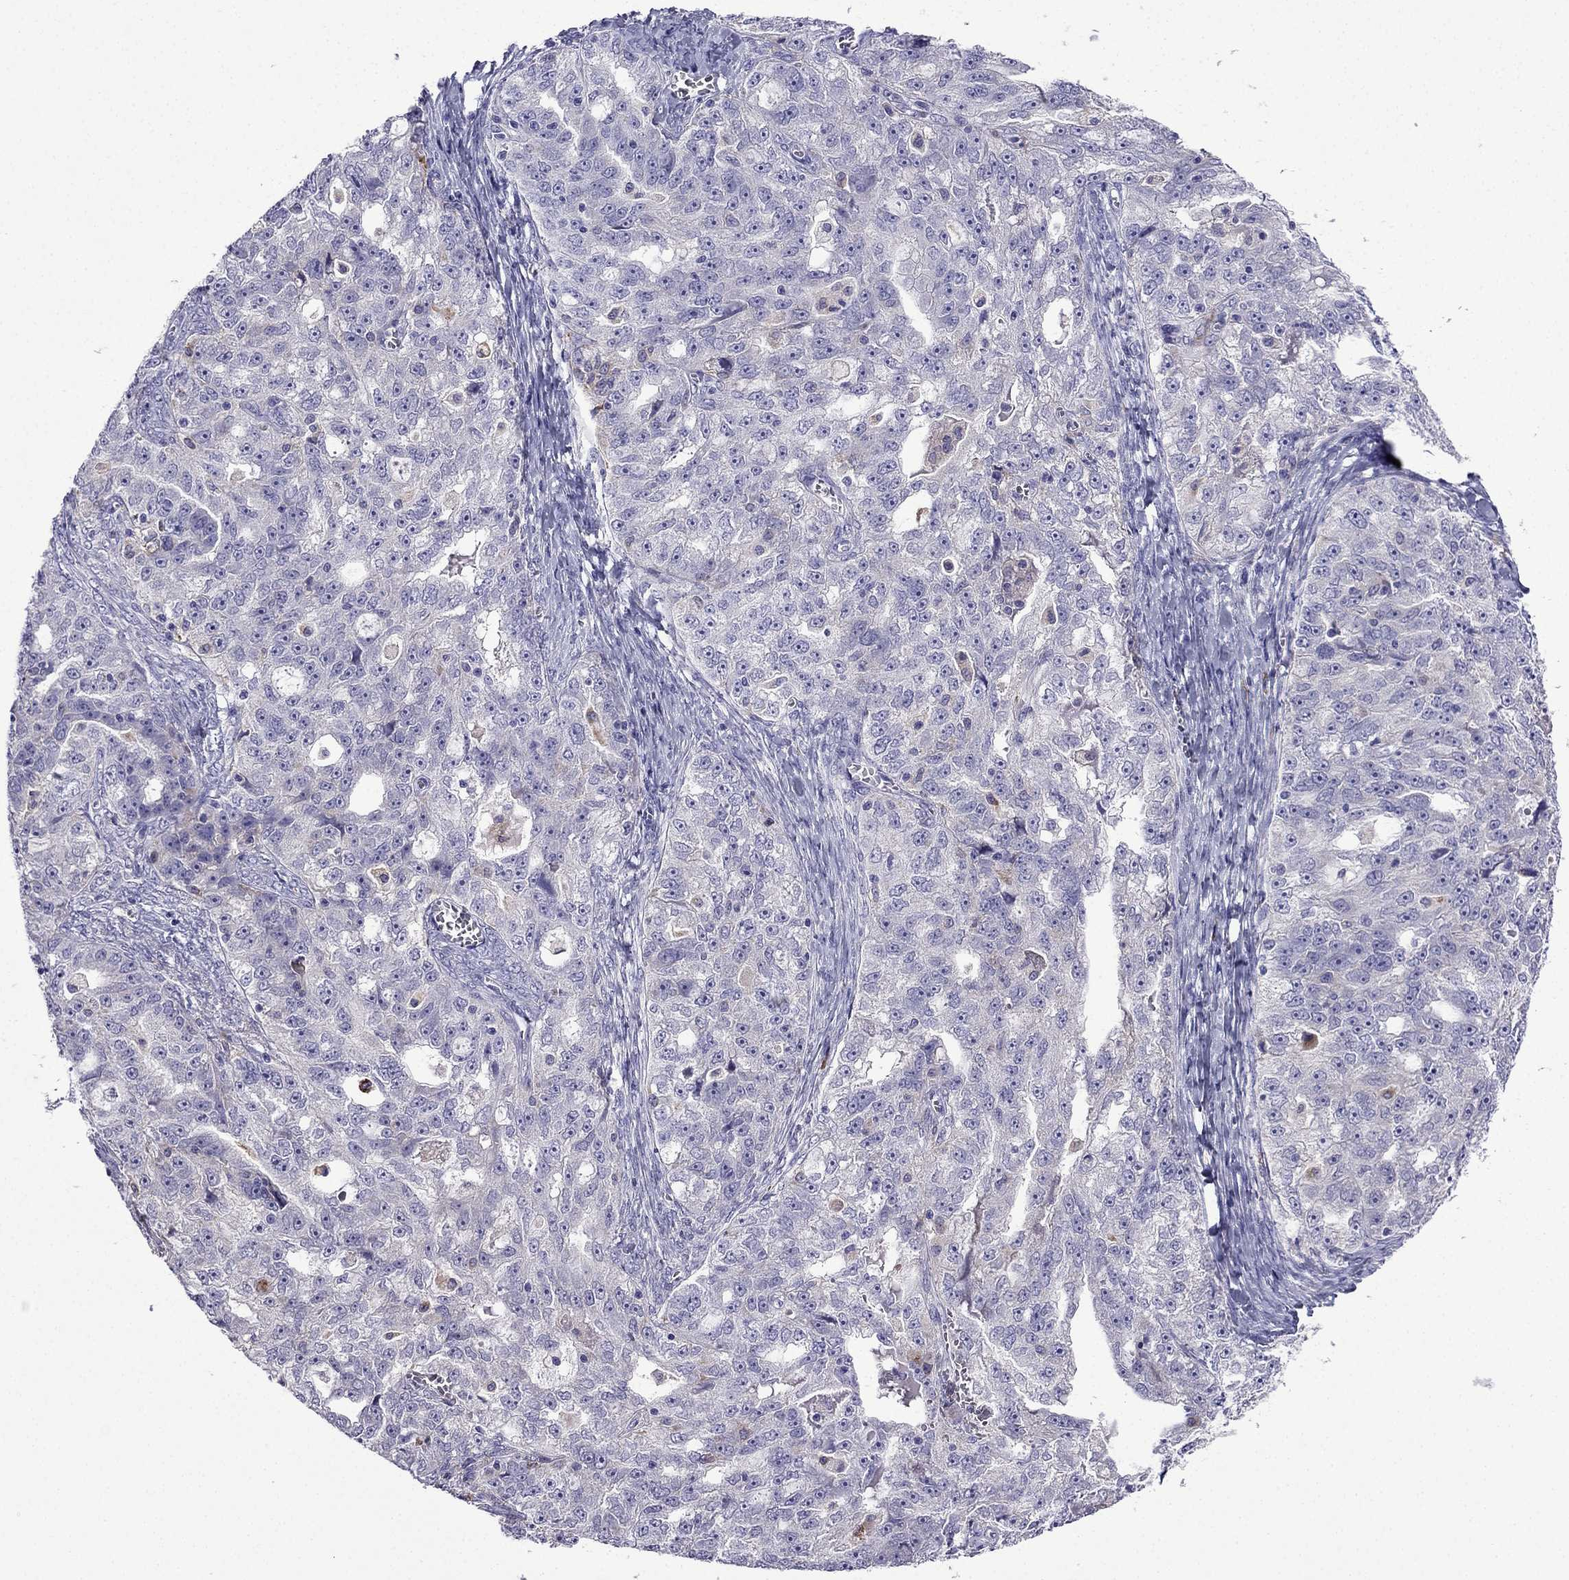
{"staining": {"intensity": "negative", "quantity": "none", "location": "none"}, "tissue": "ovarian cancer", "cell_type": "Tumor cells", "image_type": "cancer", "snomed": [{"axis": "morphology", "description": "Cystadenocarcinoma, serous, NOS"}, {"axis": "topography", "description": "Ovary"}], "caption": "Tumor cells are negative for brown protein staining in ovarian serous cystadenocarcinoma.", "gene": "TSSK4", "patient": {"sex": "female", "age": 51}}